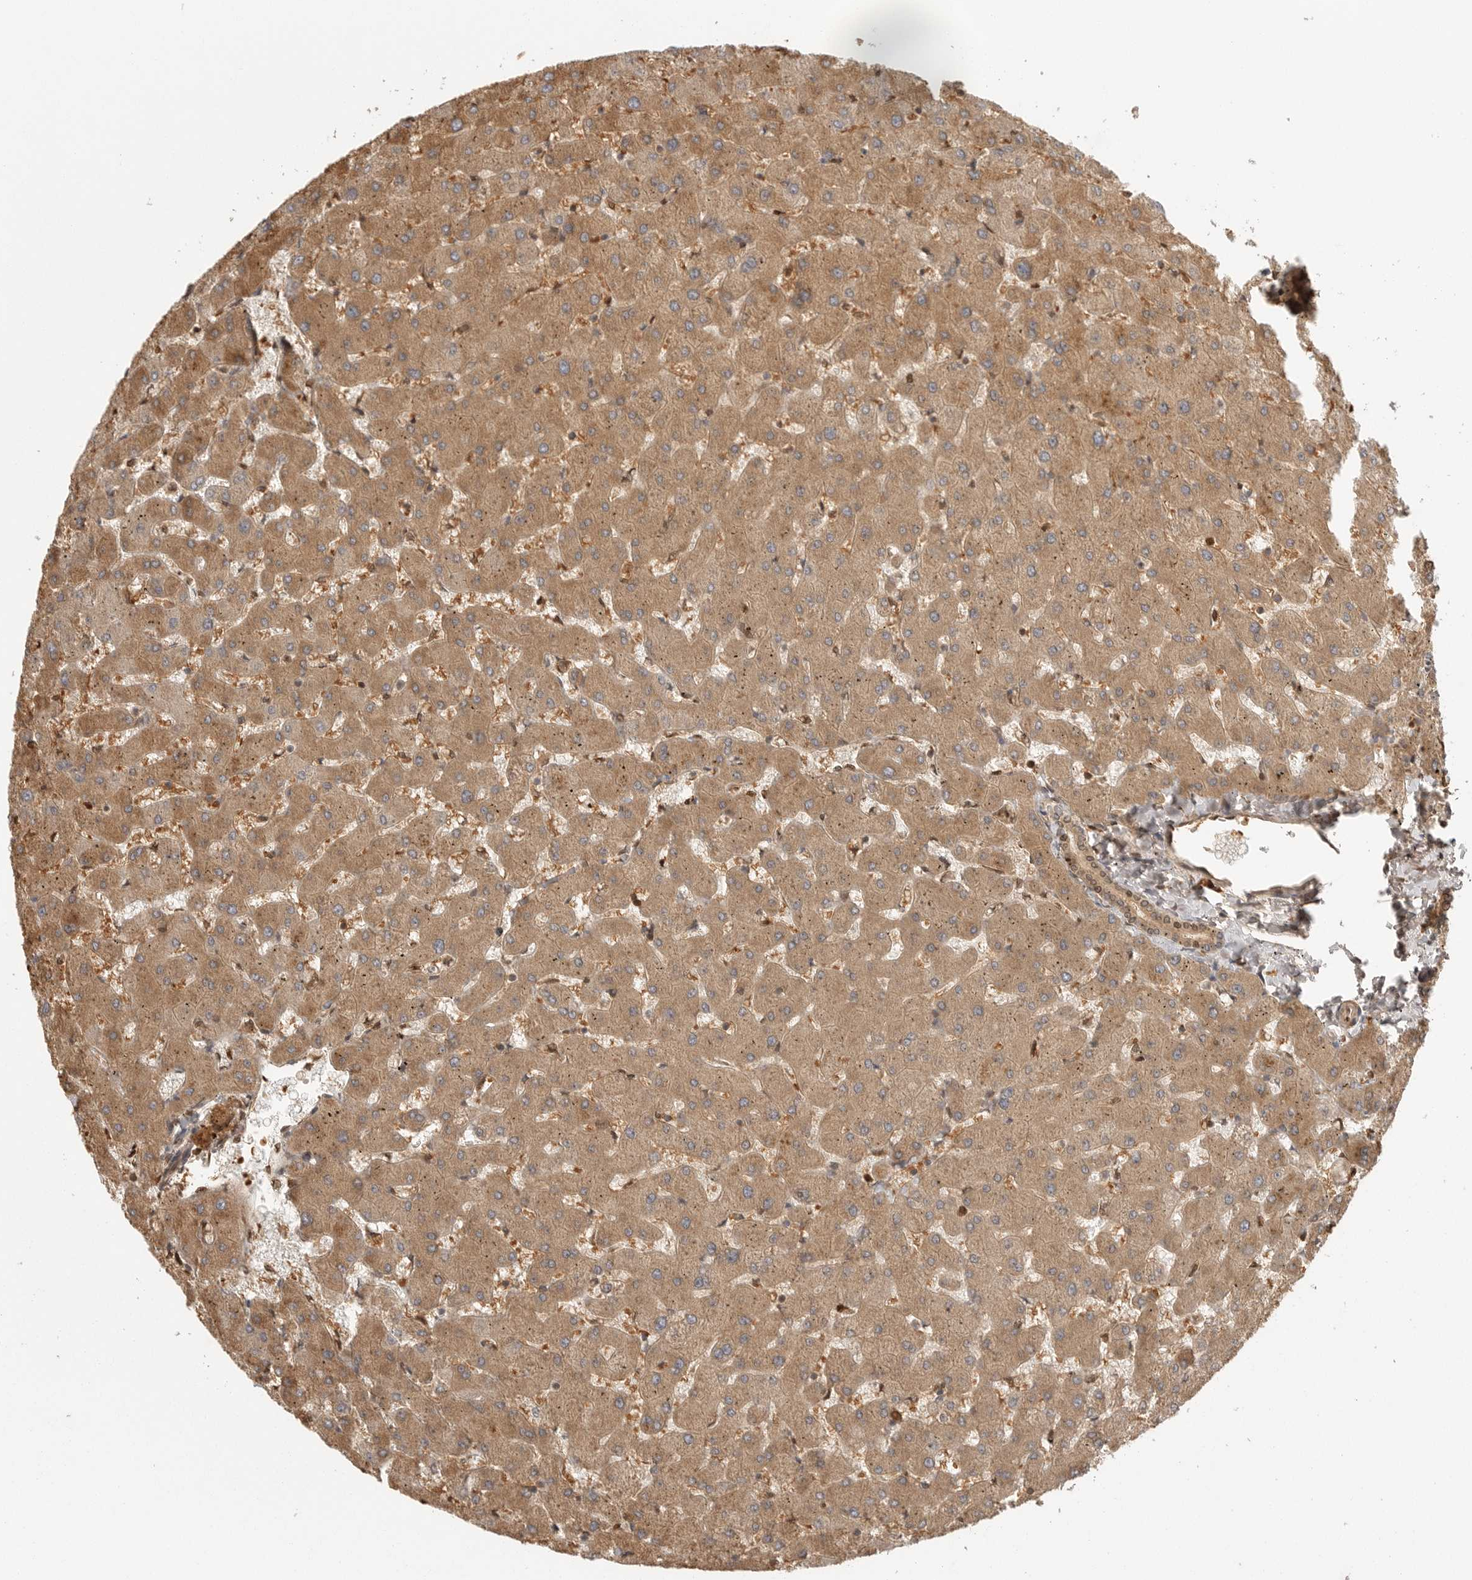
{"staining": {"intensity": "moderate", "quantity": ">75%", "location": "cytoplasmic/membranous,nuclear"}, "tissue": "liver", "cell_type": "Cholangiocytes", "image_type": "normal", "snomed": [{"axis": "morphology", "description": "Normal tissue, NOS"}, {"axis": "topography", "description": "Liver"}], "caption": "Liver stained with immunohistochemistry (IHC) demonstrates moderate cytoplasmic/membranous,nuclear positivity in approximately >75% of cholangiocytes. Ihc stains the protein of interest in brown and the nuclei are stained blue.", "gene": "CCPG1", "patient": {"sex": "female", "age": 63}}